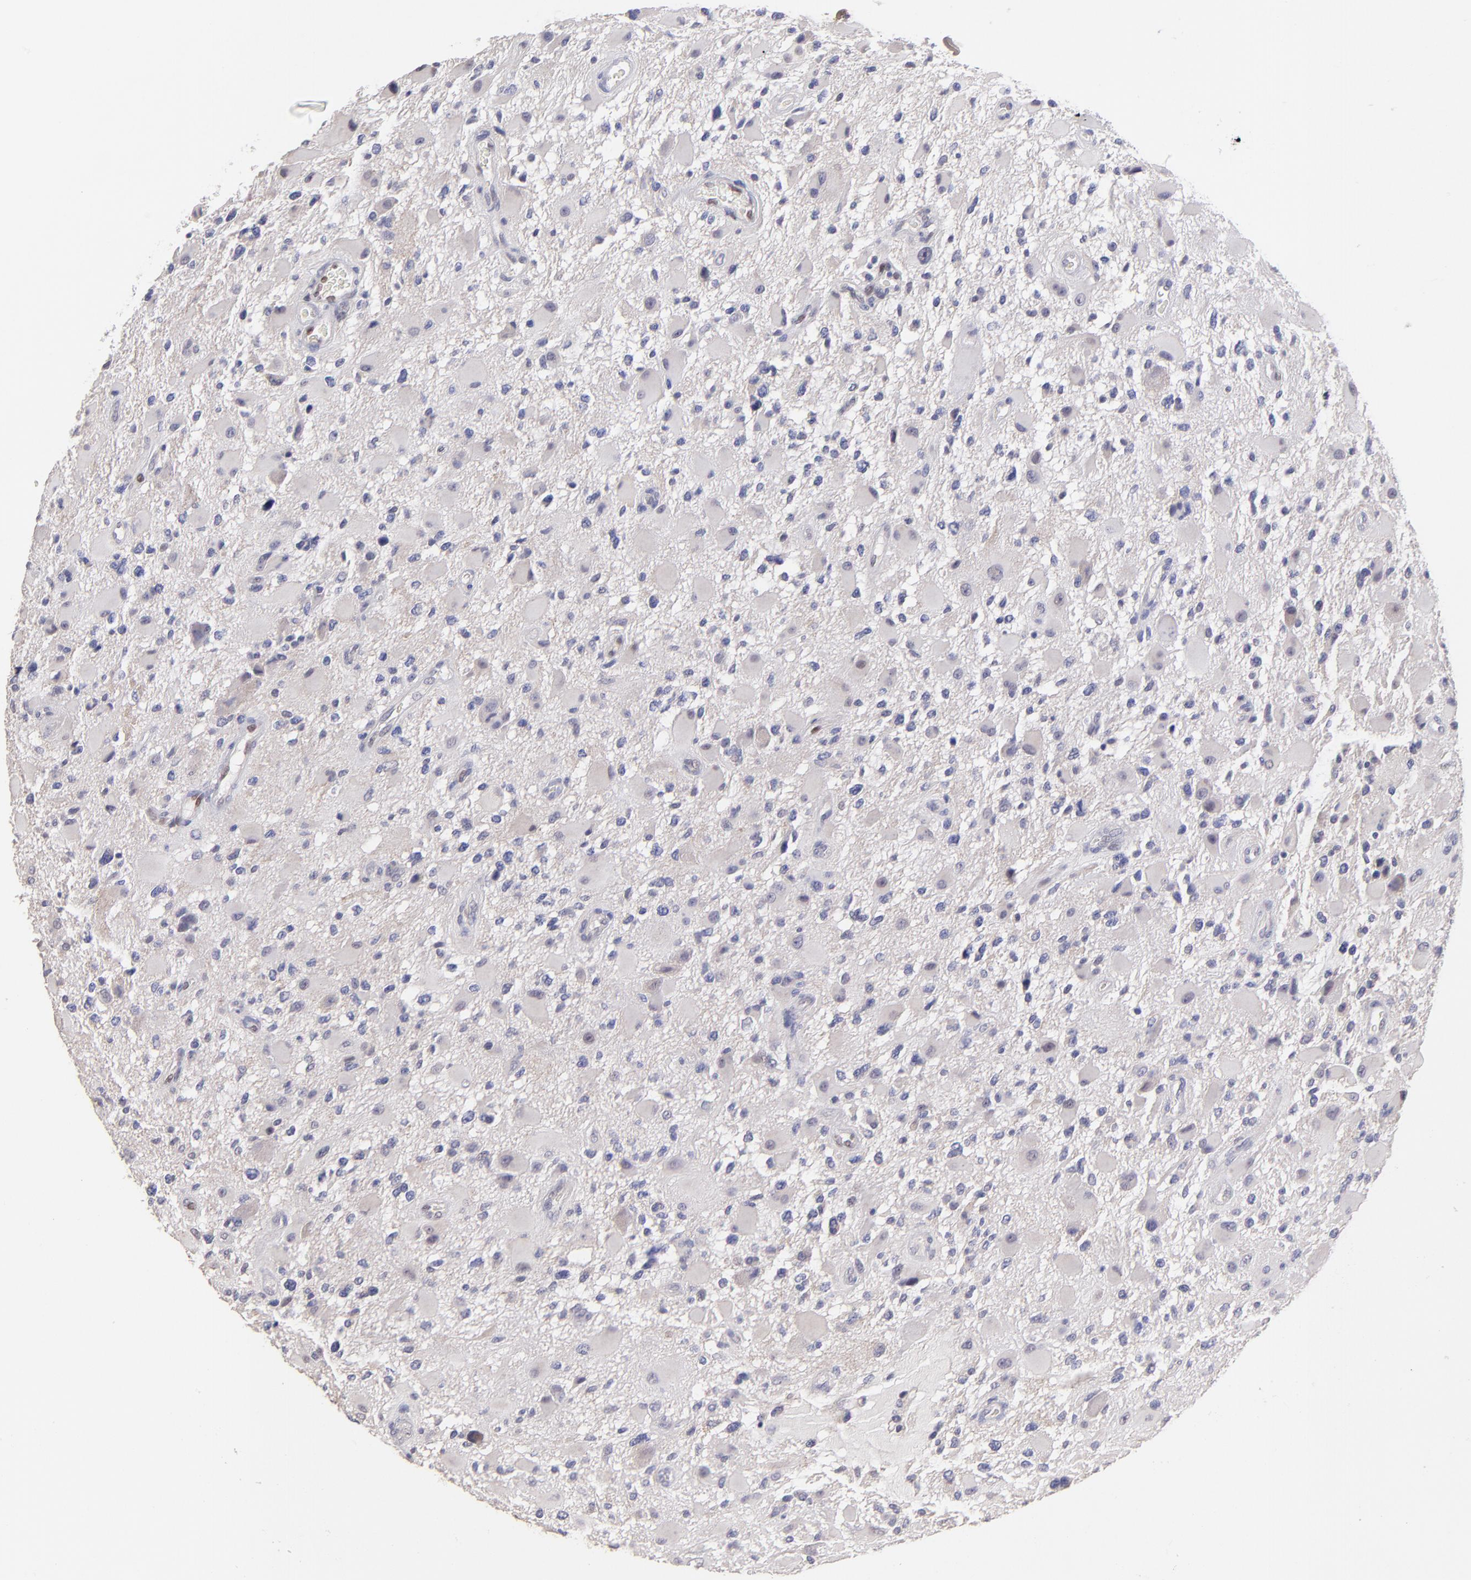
{"staining": {"intensity": "negative", "quantity": "none", "location": "none"}, "tissue": "glioma", "cell_type": "Tumor cells", "image_type": "cancer", "snomed": [{"axis": "morphology", "description": "Glioma, malignant, High grade"}, {"axis": "topography", "description": "Brain"}], "caption": "Micrograph shows no protein positivity in tumor cells of high-grade glioma (malignant) tissue.", "gene": "KLF4", "patient": {"sex": "female", "age": 60}}